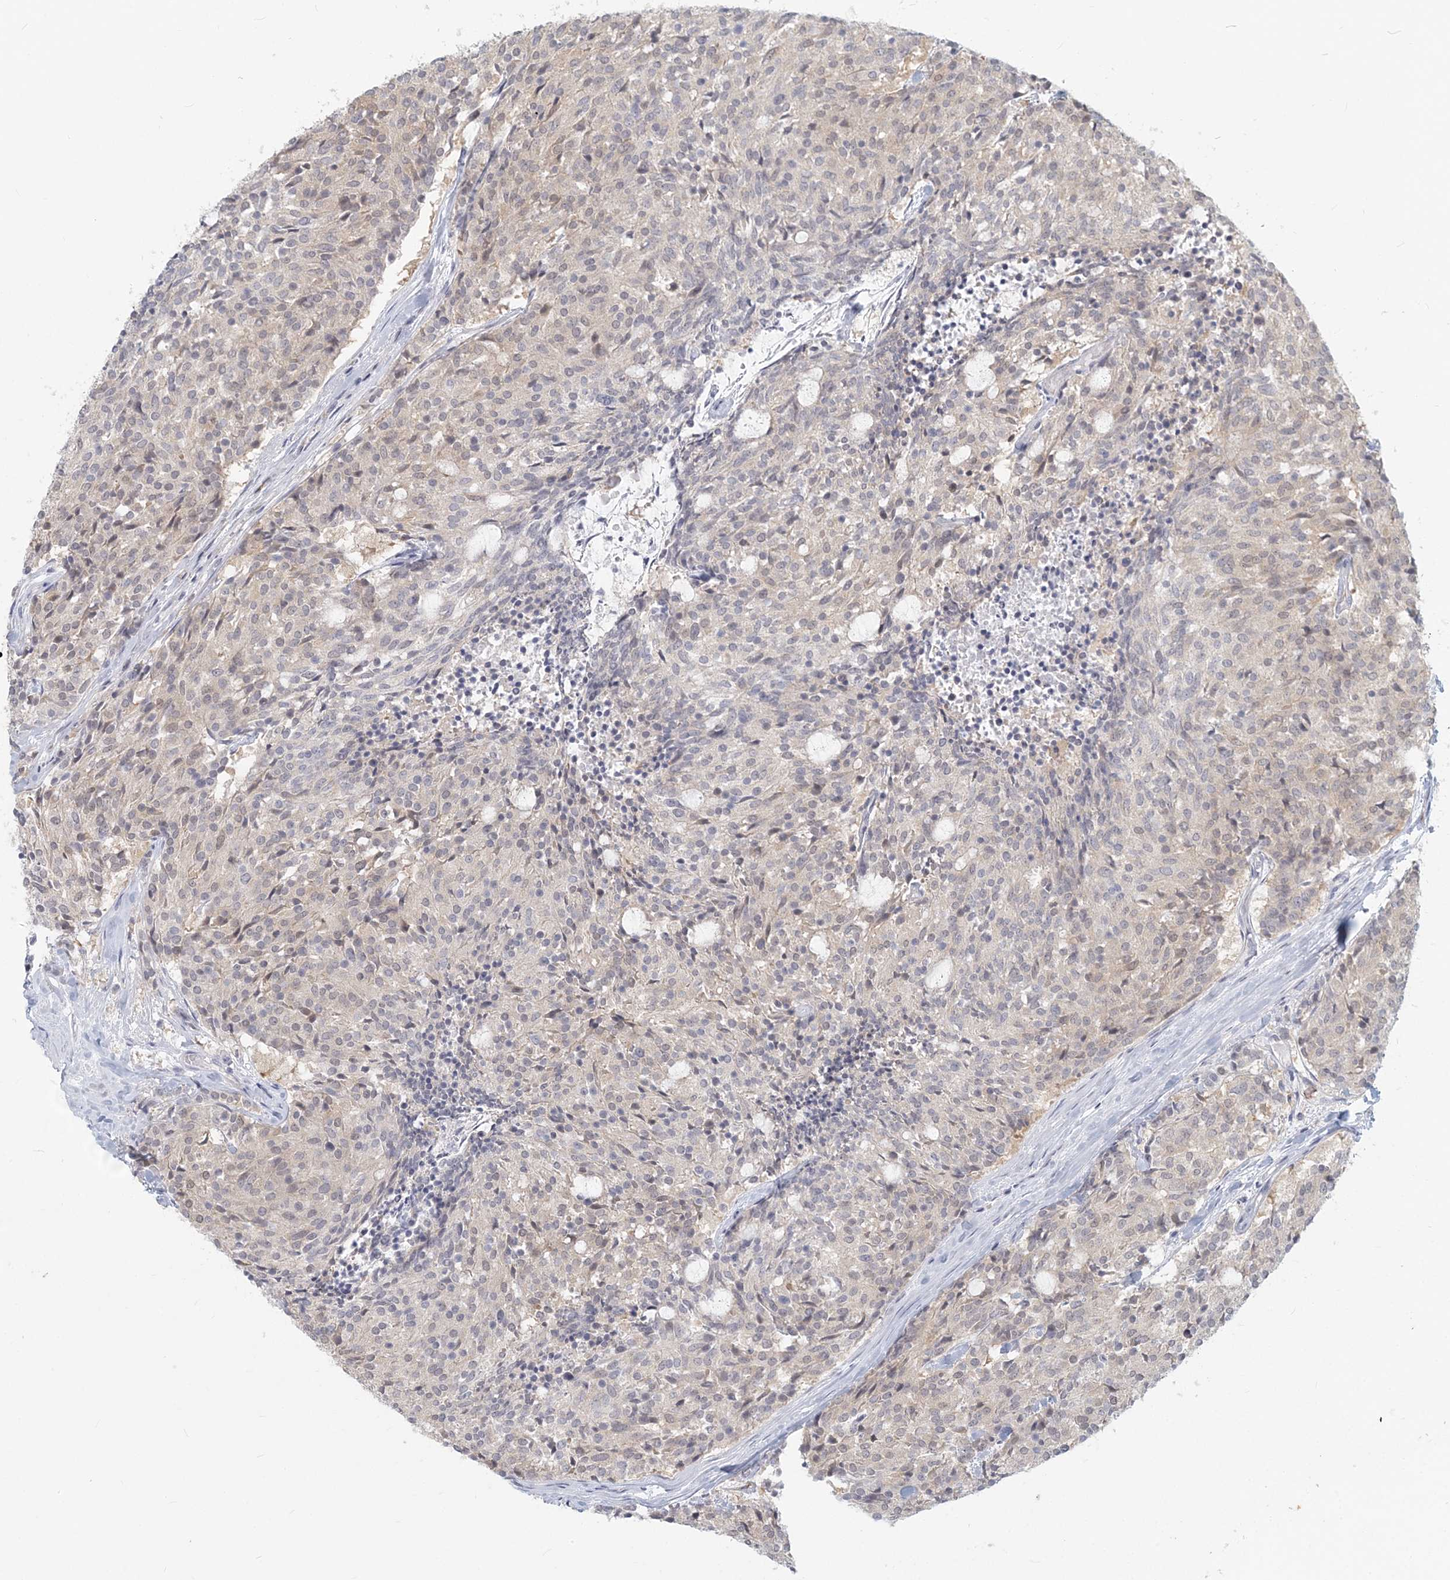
{"staining": {"intensity": "negative", "quantity": "none", "location": "none"}, "tissue": "carcinoid", "cell_type": "Tumor cells", "image_type": "cancer", "snomed": [{"axis": "morphology", "description": "Carcinoid, malignant, NOS"}, {"axis": "topography", "description": "Pancreas"}], "caption": "High magnification brightfield microscopy of malignant carcinoid stained with DAB (brown) and counterstained with hematoxylin (blue): tumor cells show no significant positivity.", "gene": "GMPPA", "patient": {"sex": "female", "age": 54}}